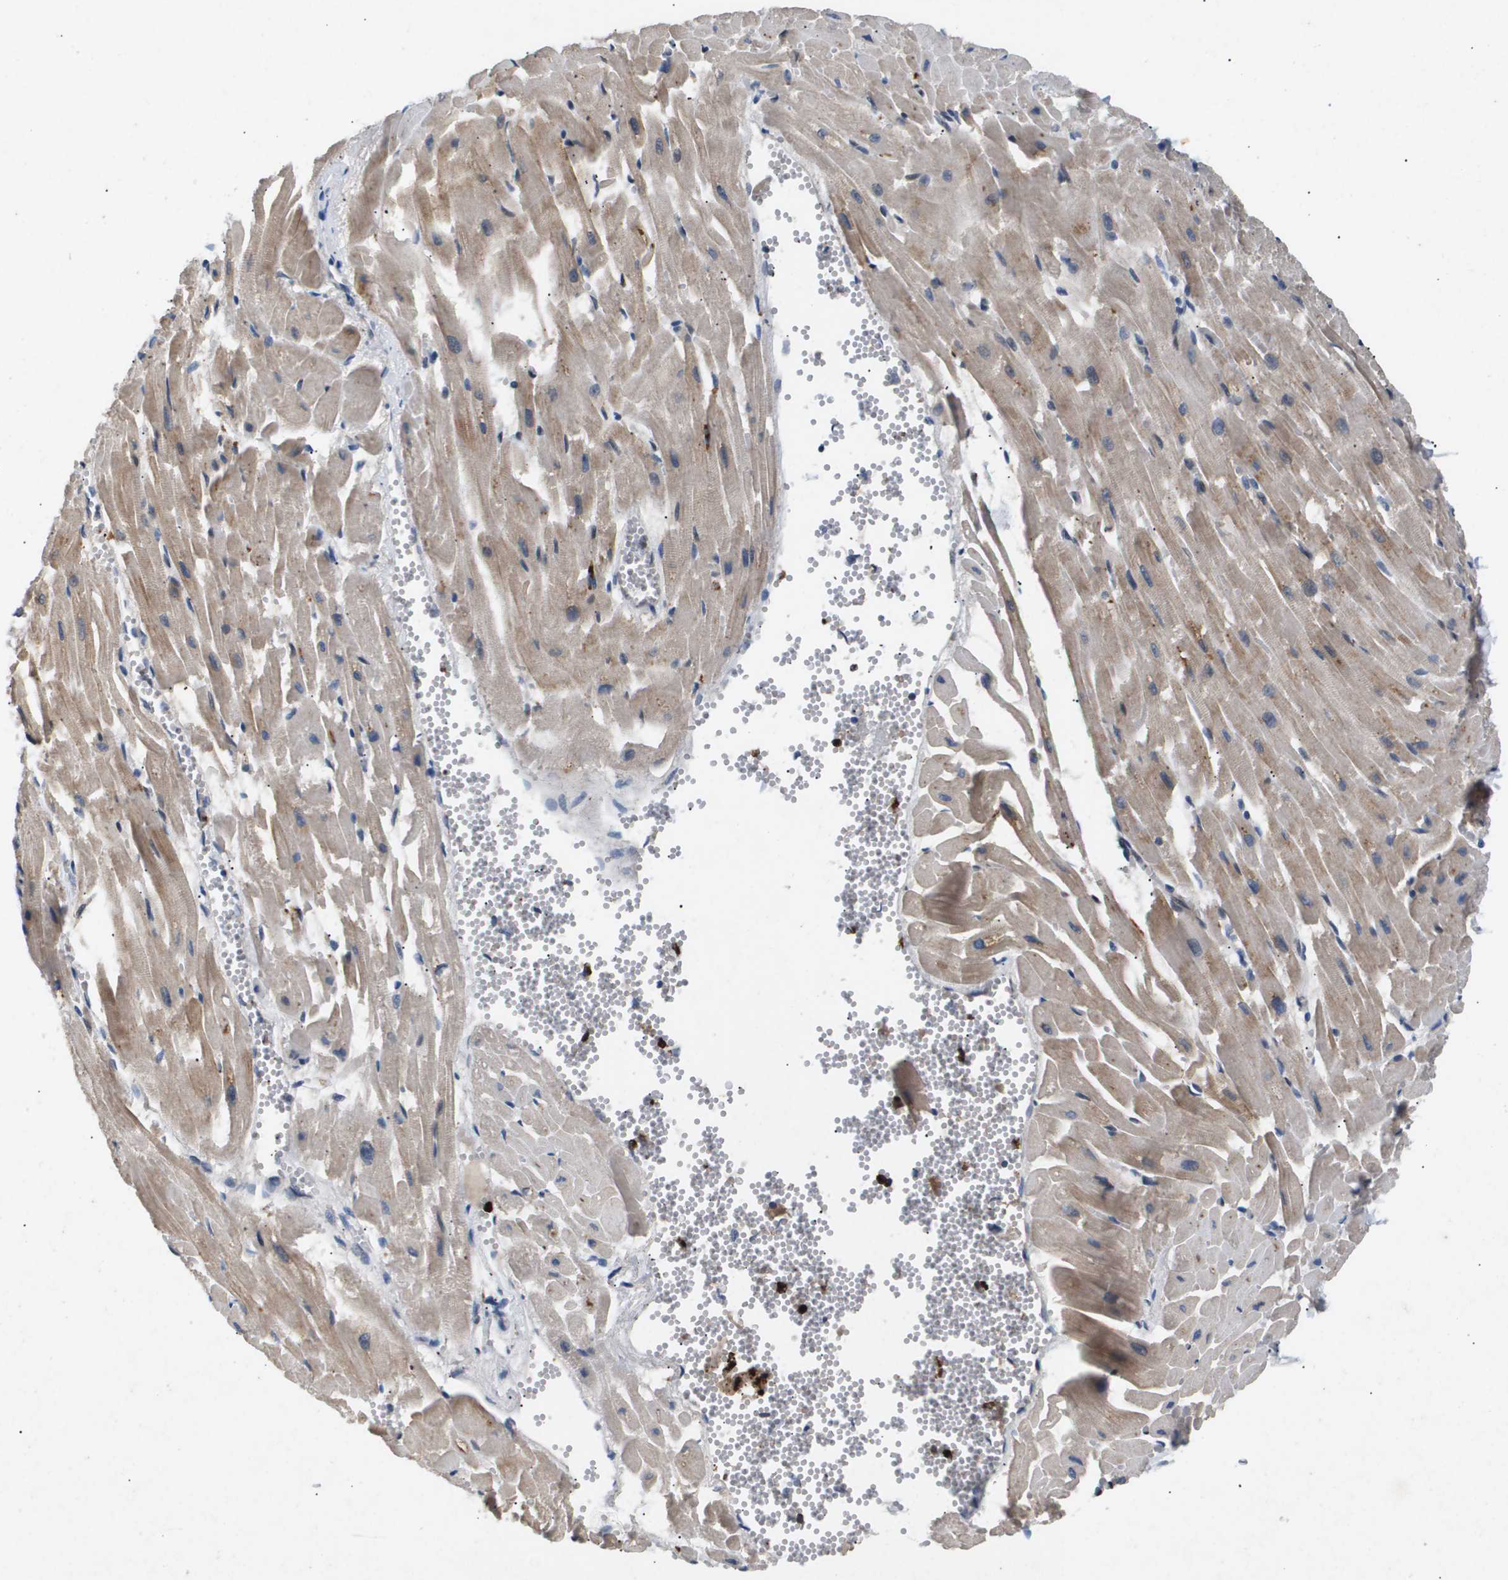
{"staining": {"intensity": "weak", "quantity": "25%-75%", "location": "cytoplasmic/membranous"}, "tissue": "heart muscle", "cell_type": "Cardiomyocytes", "image_type": "normal", "snomed": [{"axis": "morphology", "description": "Normal tissue, NOS"}, {"axis": "topography", "description": "Heart"}], "caption": "Heart muscle stained with immunohistochemistry displays weak cytoplasmic/membranous staining in about 25%-75% of cardiomyocytes.", "gene": "ERG", "patient": {"sex": "female", "age": 19}}